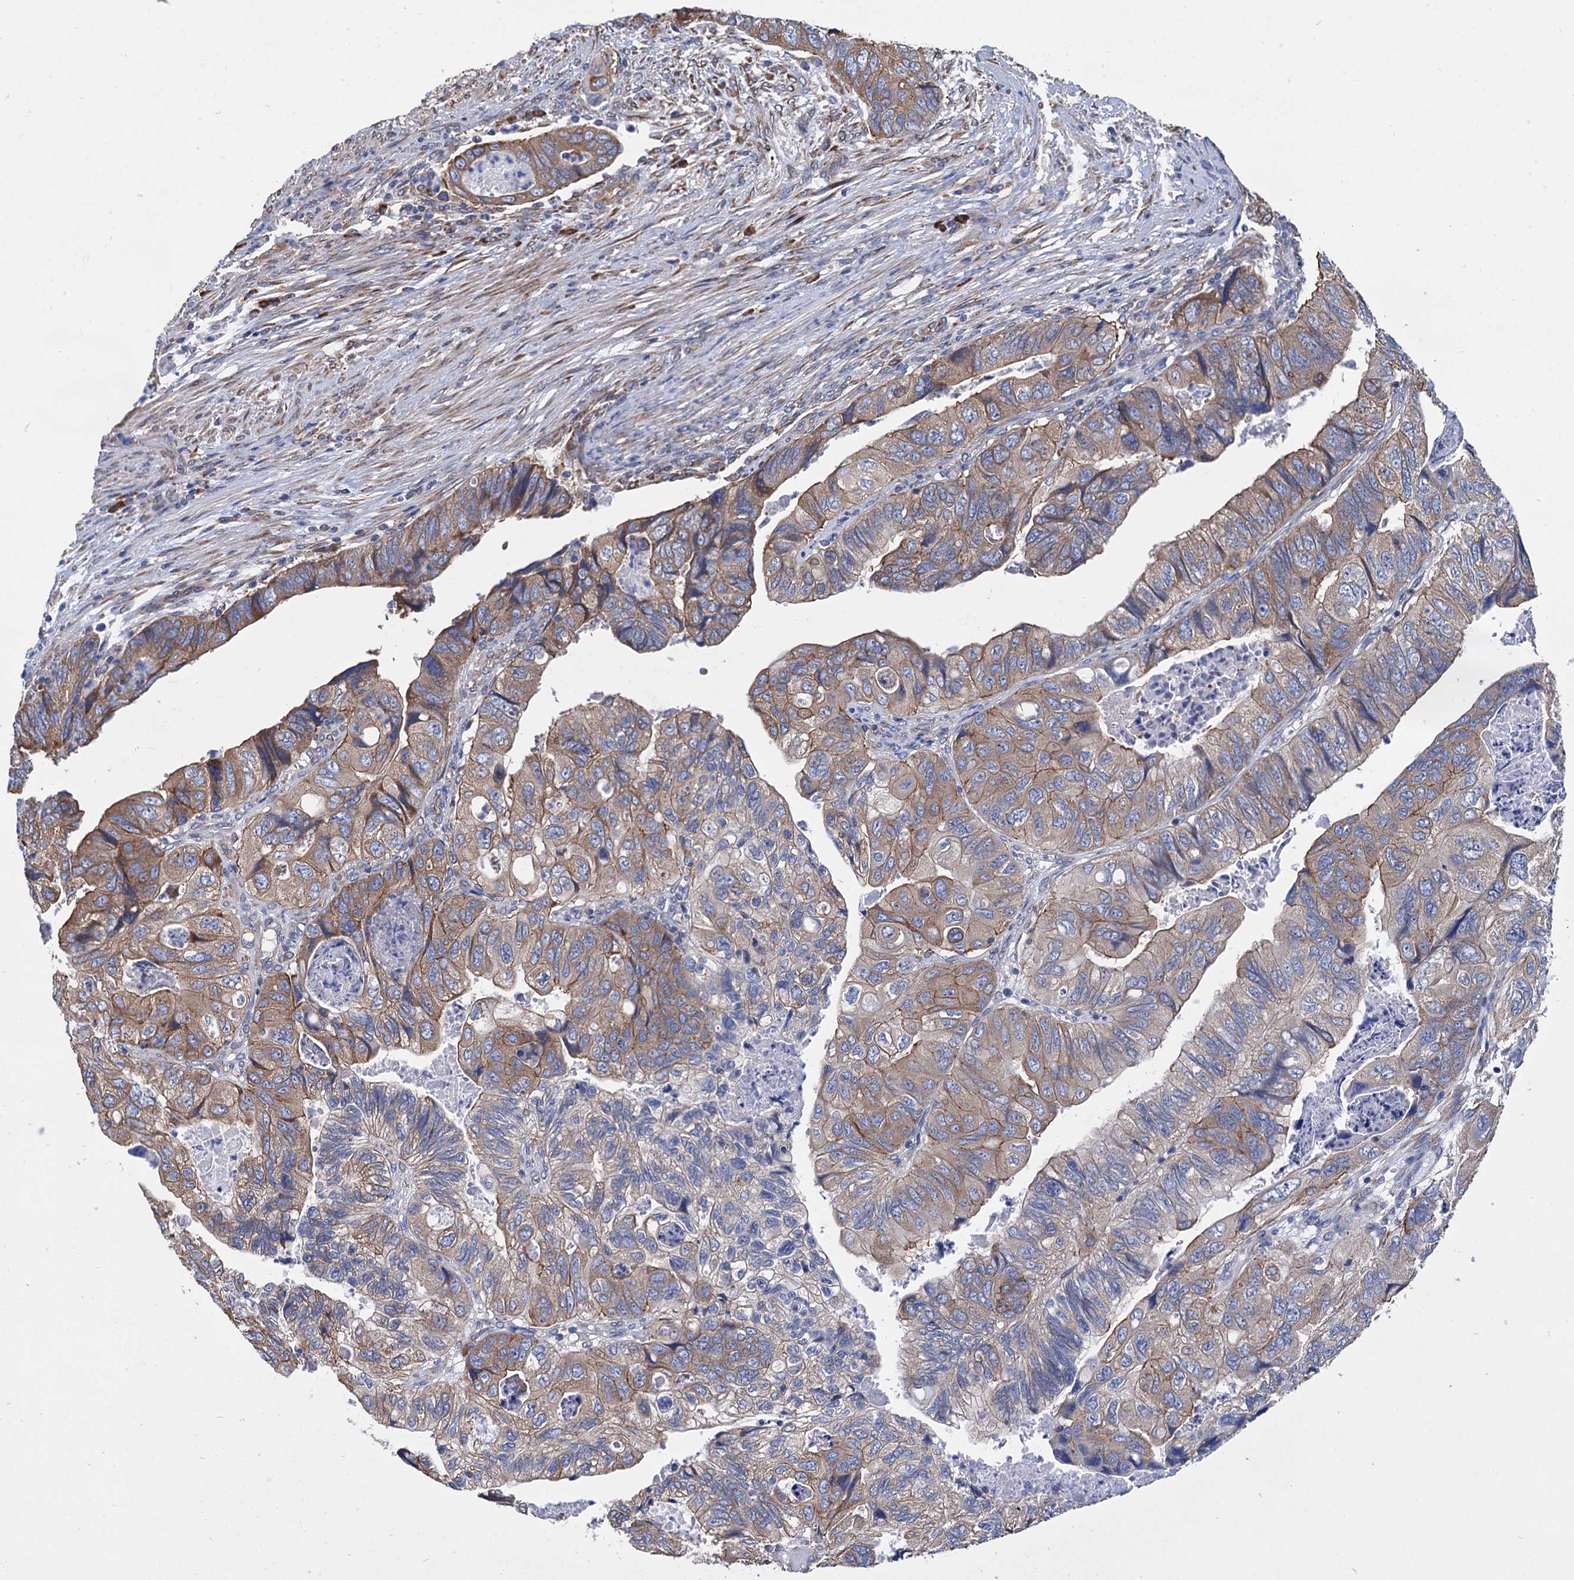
{"staining": {"intensity": "moderate", "quantity": ">75%", "location": "cytoplasmic/membranous"}, "tissue": "colorectal cancer", "cell_type": "Tumor cells", "image_type": "cancer", "snomed": [{"axis": "morphology", "description": "Adenocarcinoma, NOS"}, {"axis": "topography", "description": "Rectum"}], "caption": "An image showing moderate cytoplasmic/membranous positivity in approximately >75% of tumor cells in colorectal cancer (adenocarcinoma), as visualized by brown immunohistochemical staining.", "gene": "SLC12A7", "patient": {"sex": "male", "age": 63}}